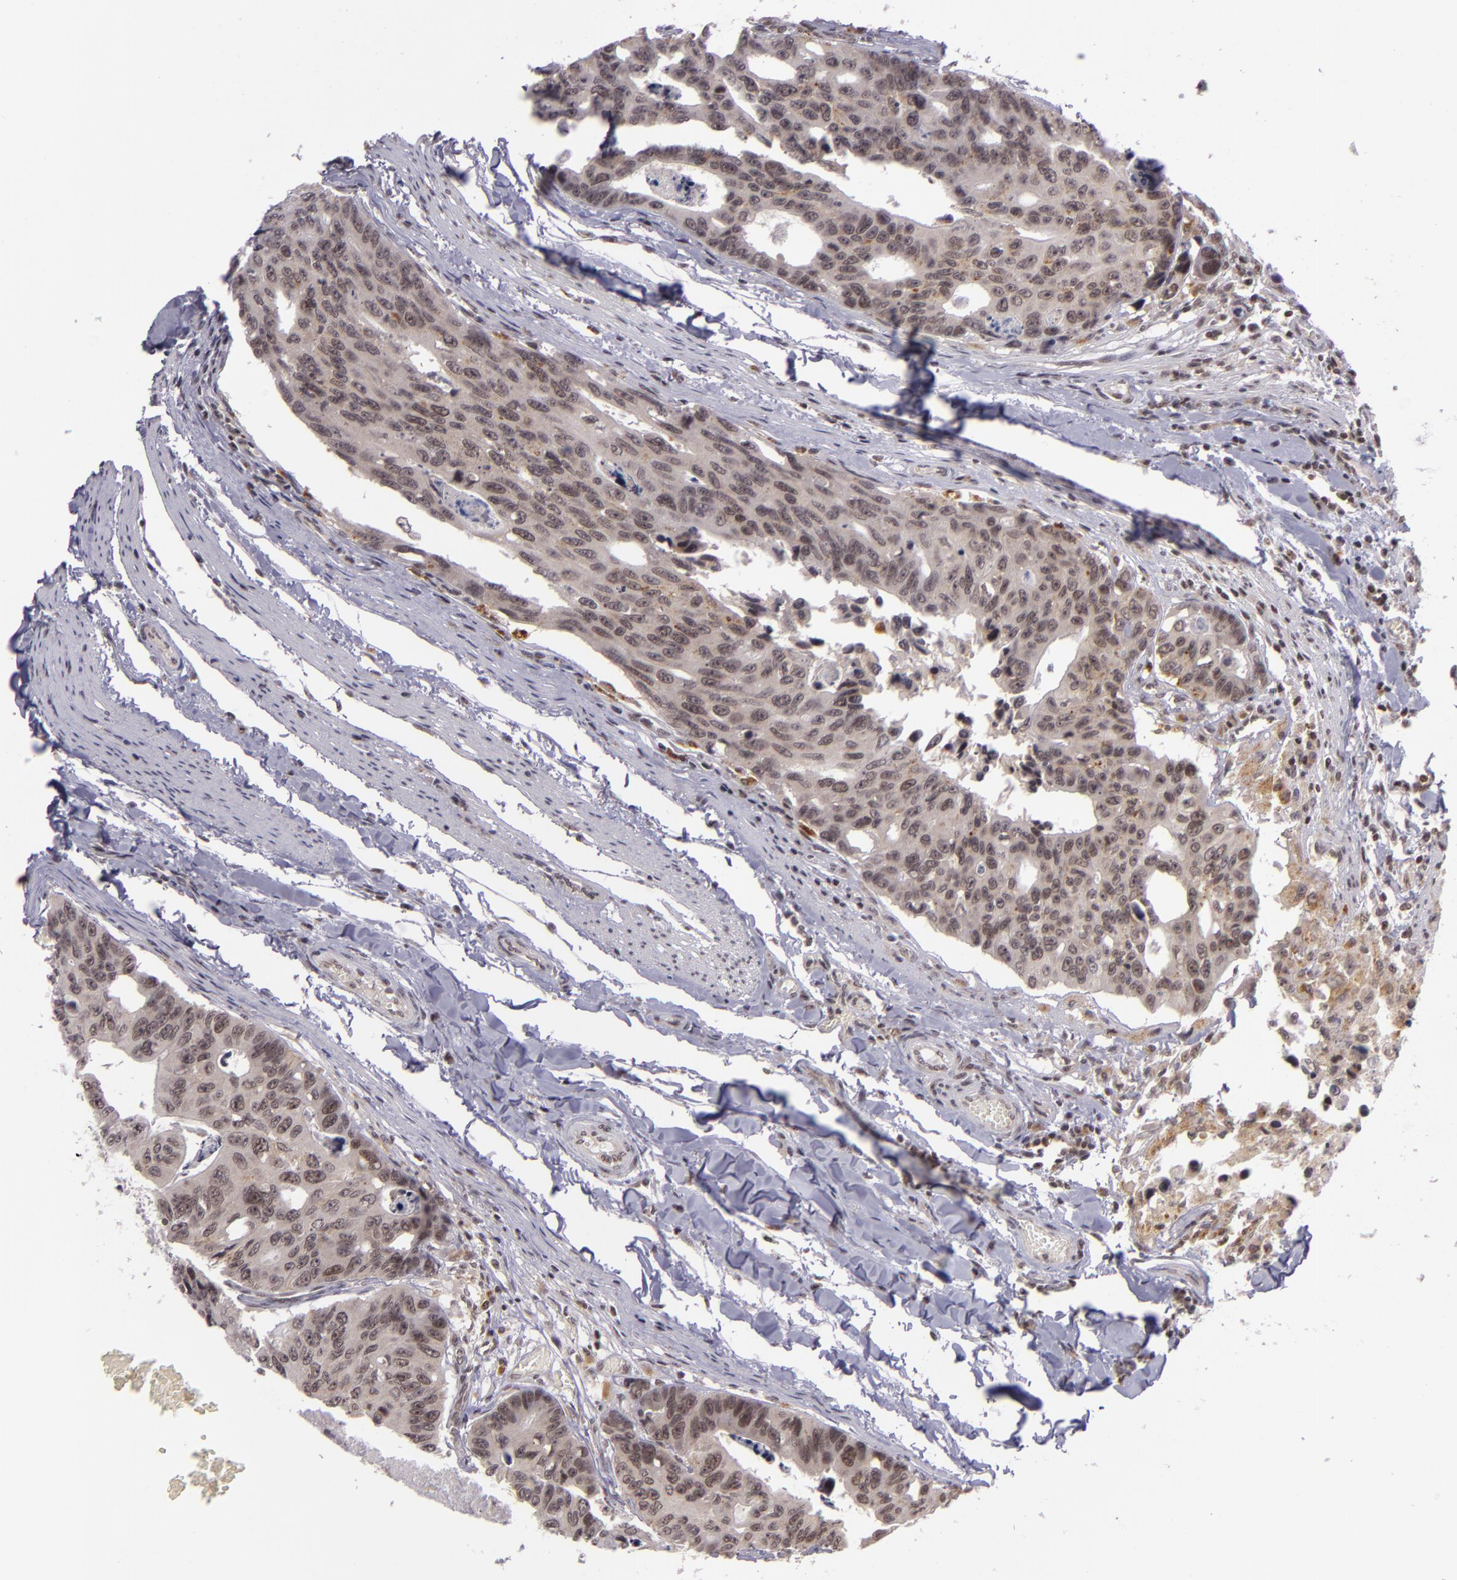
{"staining": {"intensity": "weak", "quantity": ">75%", "location": "cytoplasmic/membranous,nuclear"}, "tissue": "colorectal cancer", "cell_type": "Tumor cells", "image_type": "cancer", "snomed": [{"axis": "morphology", "description": "Adenocarcinoma, NOS"}, {"axis": "topography", "description": "Colon"}], "caption": "The image reveals immunohistochemical staining of adenocarcinoma (colorectal). There is weak cytoplasmic/membranous and nuclear positivity is seen in approximately >75% of tumor cells.", "gene": "ZFX", "patient": {"sex": "female", "age": 86}}